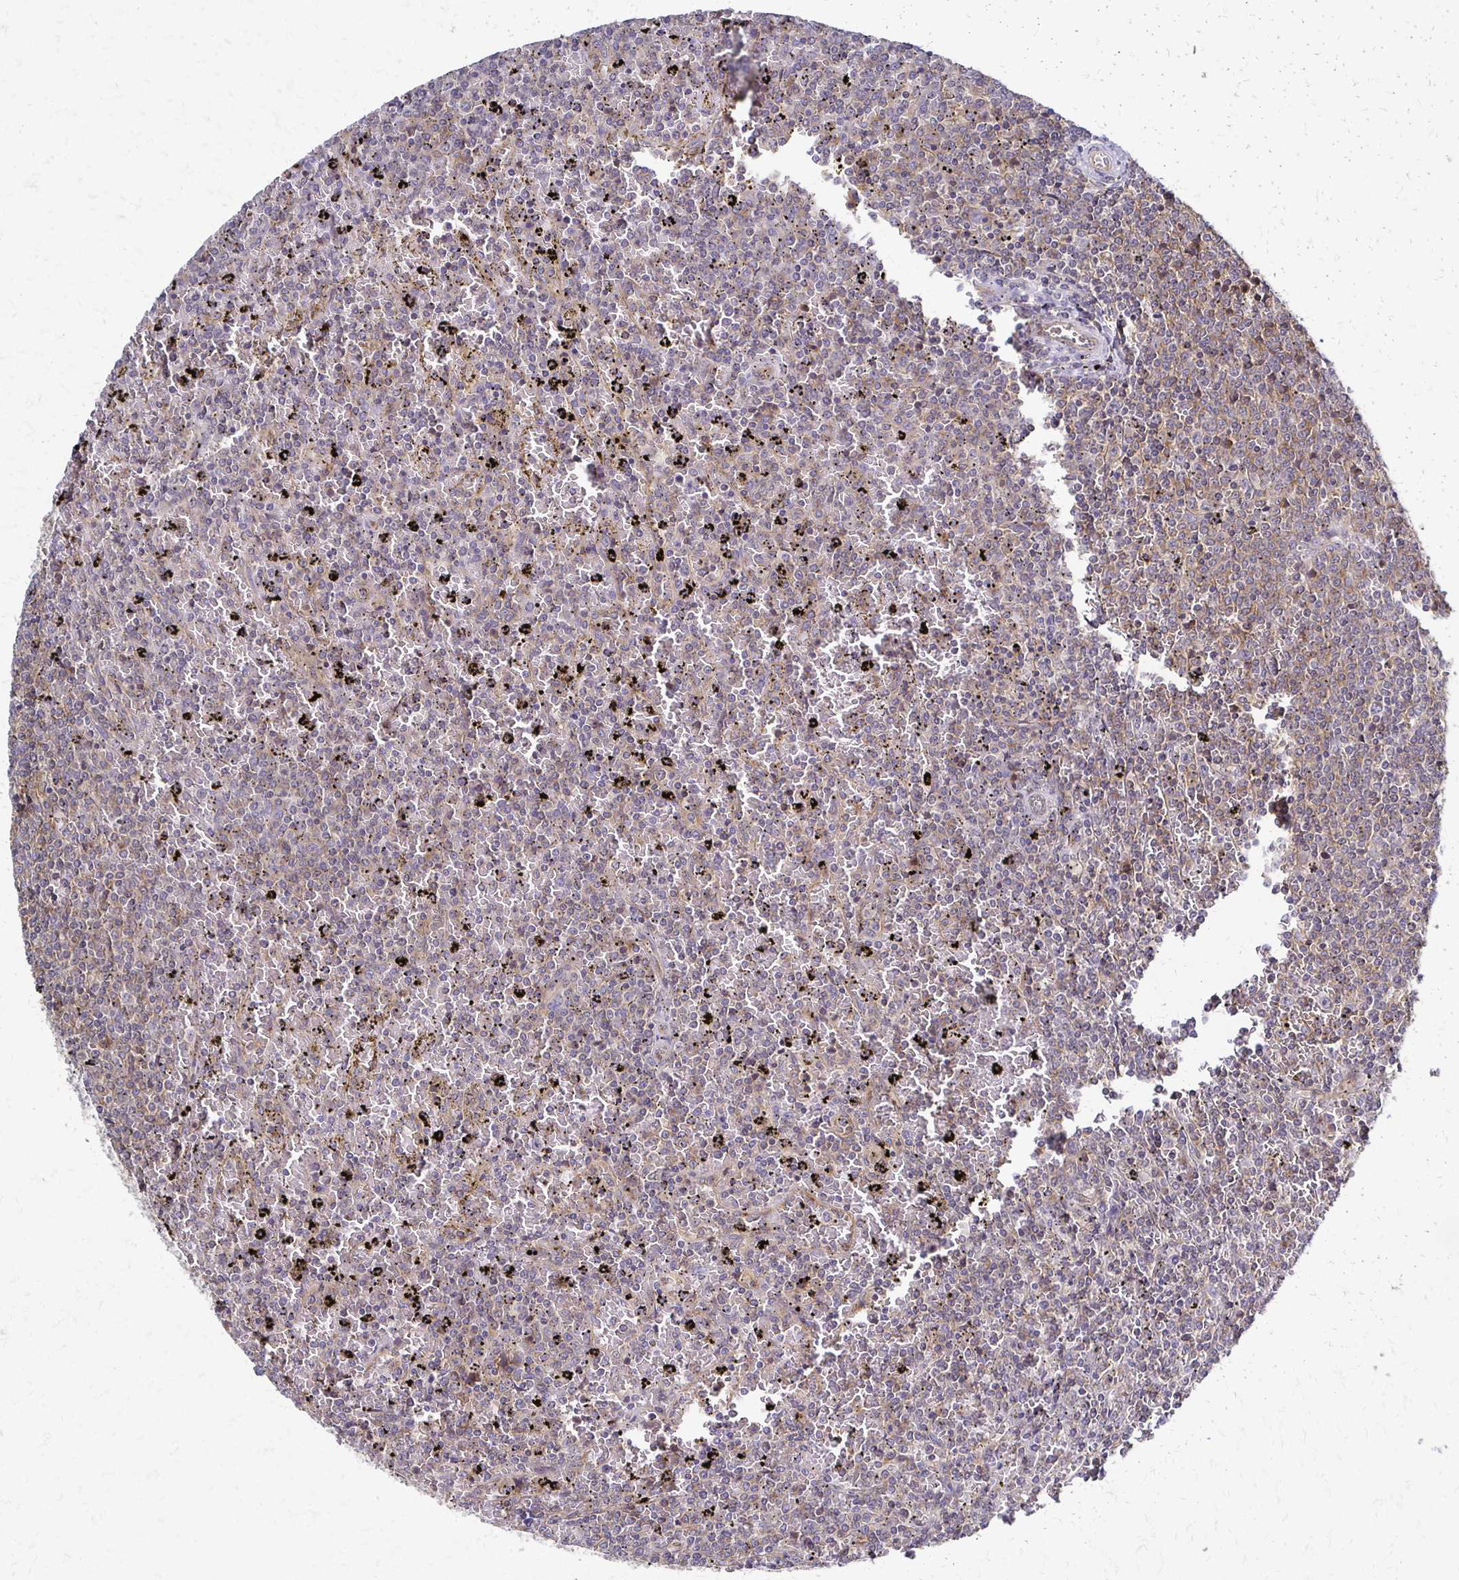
{"staining": {"intensity": "weak", "quantity": "25%-75%", "location": "cytoplasmic/membranous"}, "tissue": "lymphoma", "cell_type": "Tumor cells", "image_type": "cancer", "snomed": [{"axis": "morphology", "description": "Malignant lymphoma, non-Hodgkin's type, Low grade"}, {"axis": "topography", "description": "Spleen"}], "caption": "Tumor cells demonstrate low levels of weak cytoplasmic/membranous staining in approximately 25%-75% of cells in human lymphoma.", "gene": "SLC9A9", "patient": {"sex": "female", "age": 77}}